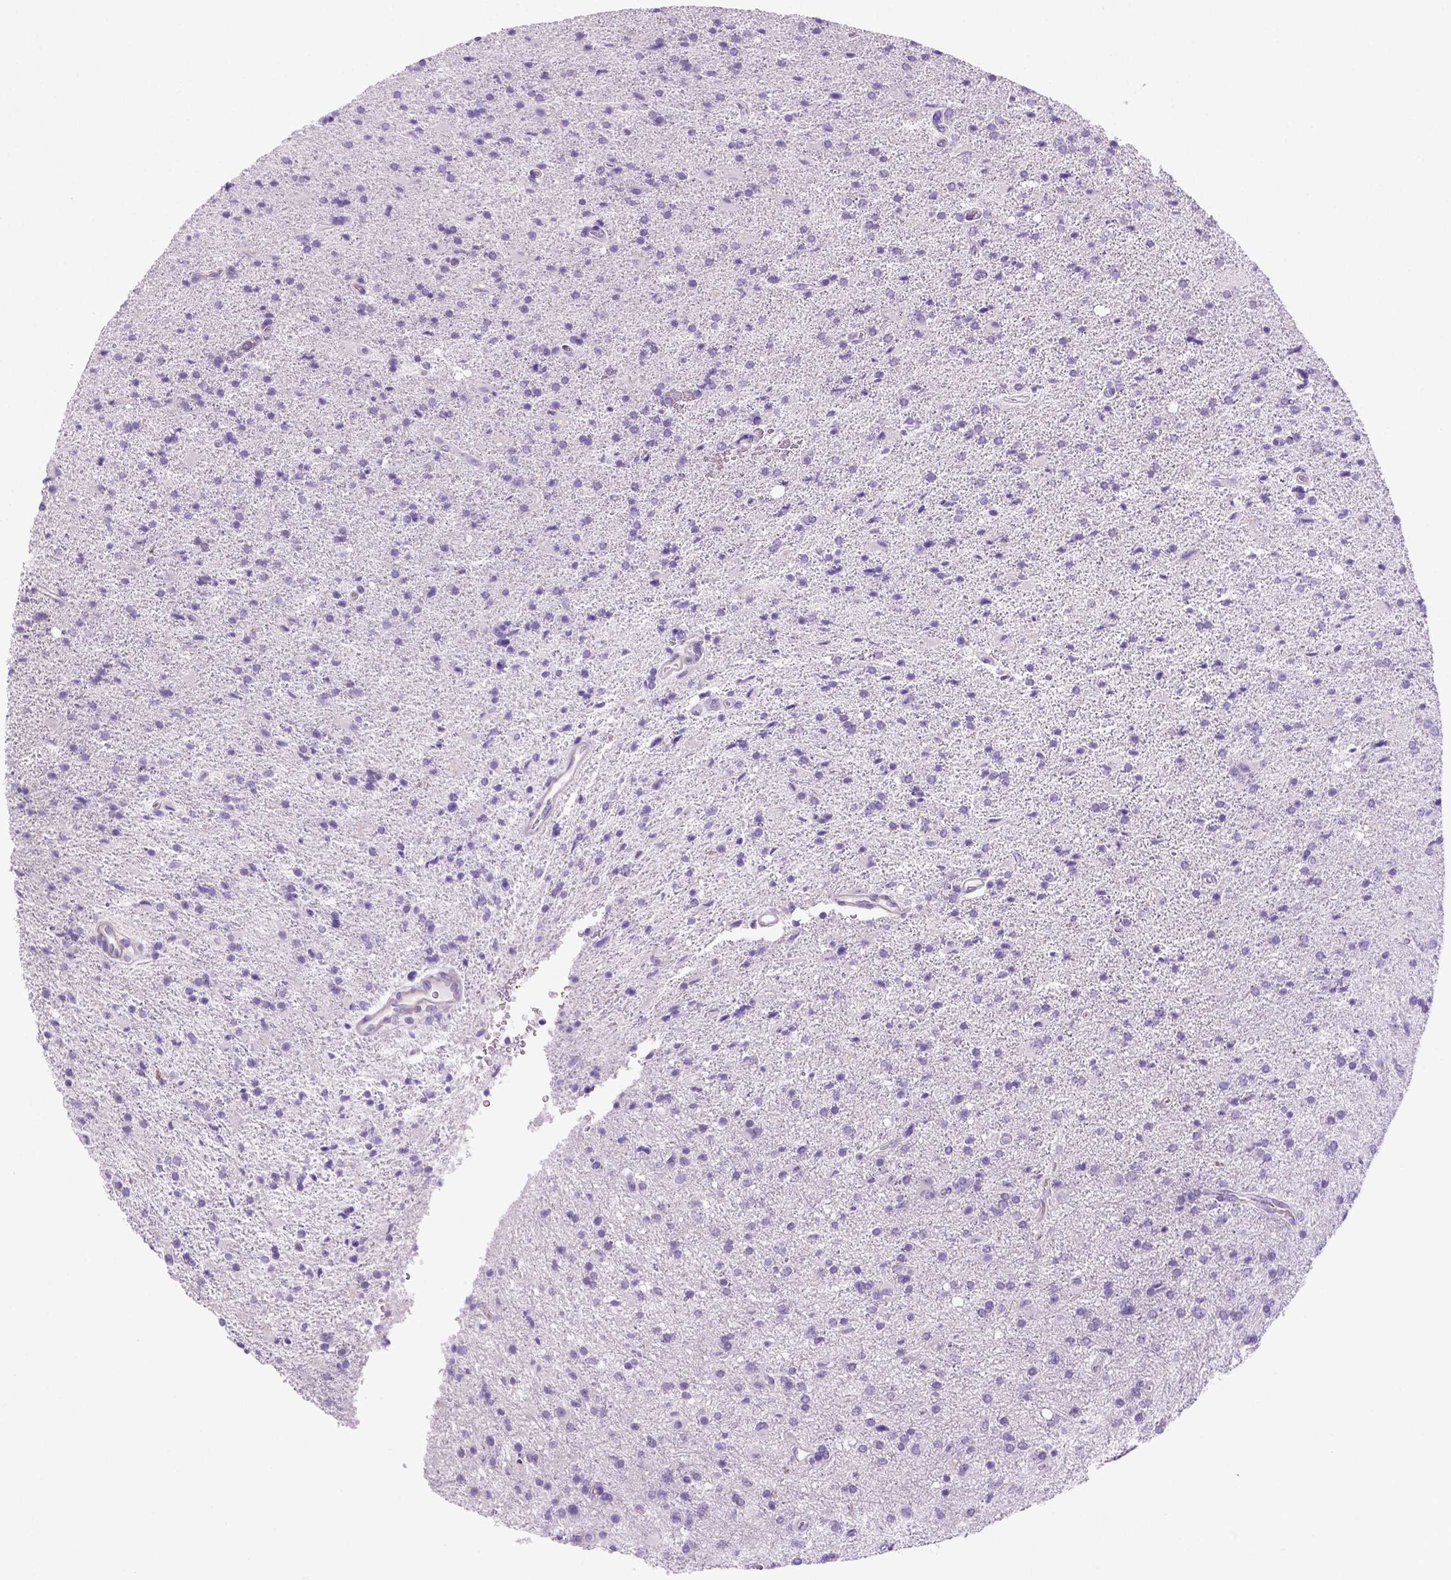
{"staining": {"intensity": "negative", "quantity": "none", "location": "none"}, "tissue": "glioma", "cell_type": "Tumor cells", "image_type": "cancer", "snomed": [{"axis": "morphology", "description": "Glioma, malignant, High grade"}, {"axis": "topography", "description": "Cerebral cortex"}], "caption": "A high-resolution micrograph shows IHC staining of malignant high-grade glioma, which demonstrates no significant staining in tumor cells.", "gene": "DNAH11", "patient": {"sex": "male", "age": 70}}